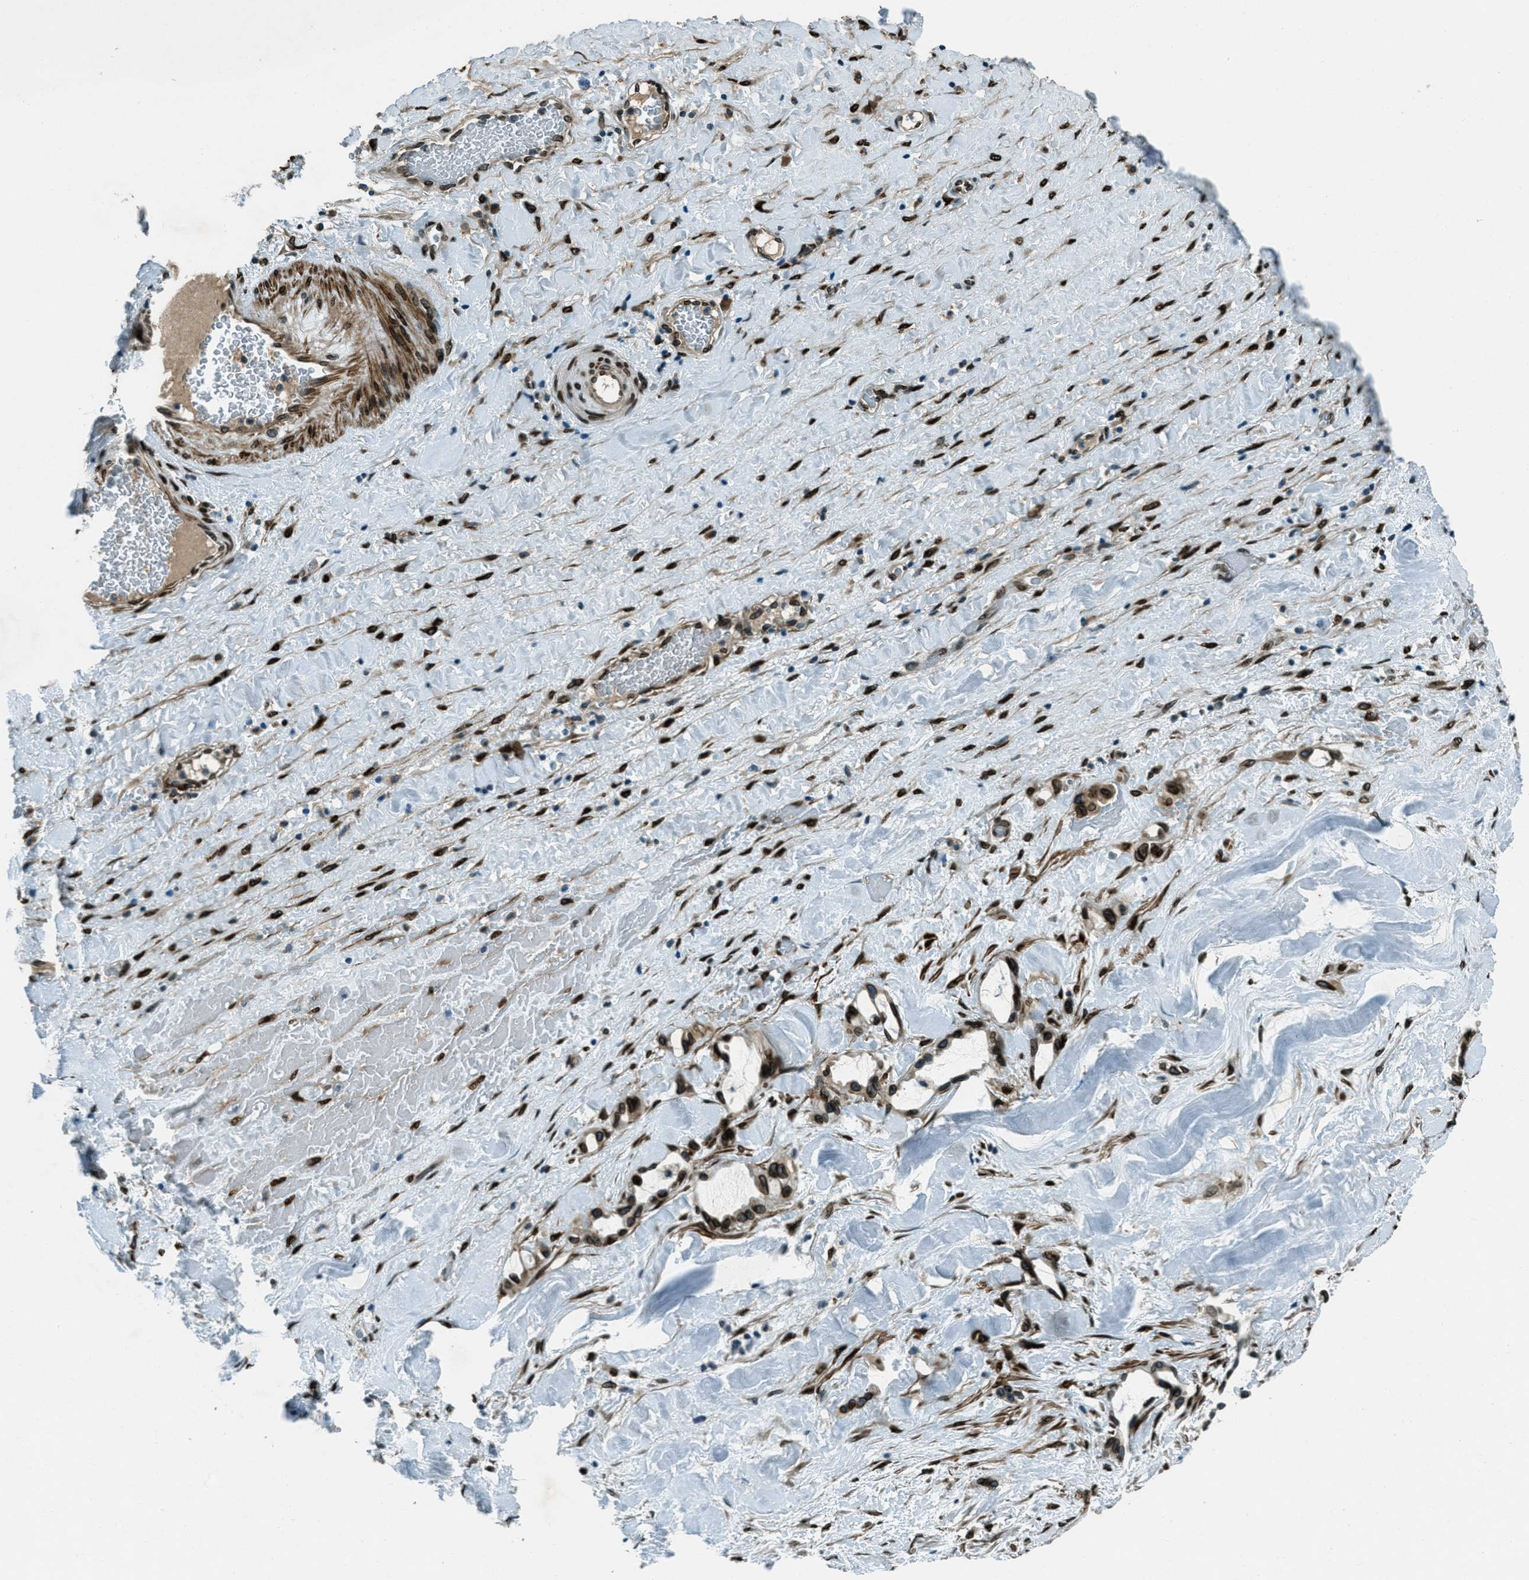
{"staining": {"intensity": "strong", "quantity": ">75%", "location": "cytoplasmic/membranous,nuclear"}, "tissue": "liver cancer", "cell_type": "Tumor cells", "image_type": "cancer", "snomed": [{"axis": "morphology", "description": "Cholangiocarcinoma"}, {"axis": "topography", "description": "Liver"}], "caption": "Immunohistochemistry histopathology image of neoplastic tissue: cholangiocarcinoma (liver) stained using immunohistochemistry demonstrates high levels of strong protein expression localized specifically in the cytoplasmic/membranous and nuclear of tumor cells, appearing as a cytoplasmic/membranous and nuclear brown color.", "gene": "LEMD2", "patient": {"sex": "female", "age": 65}}